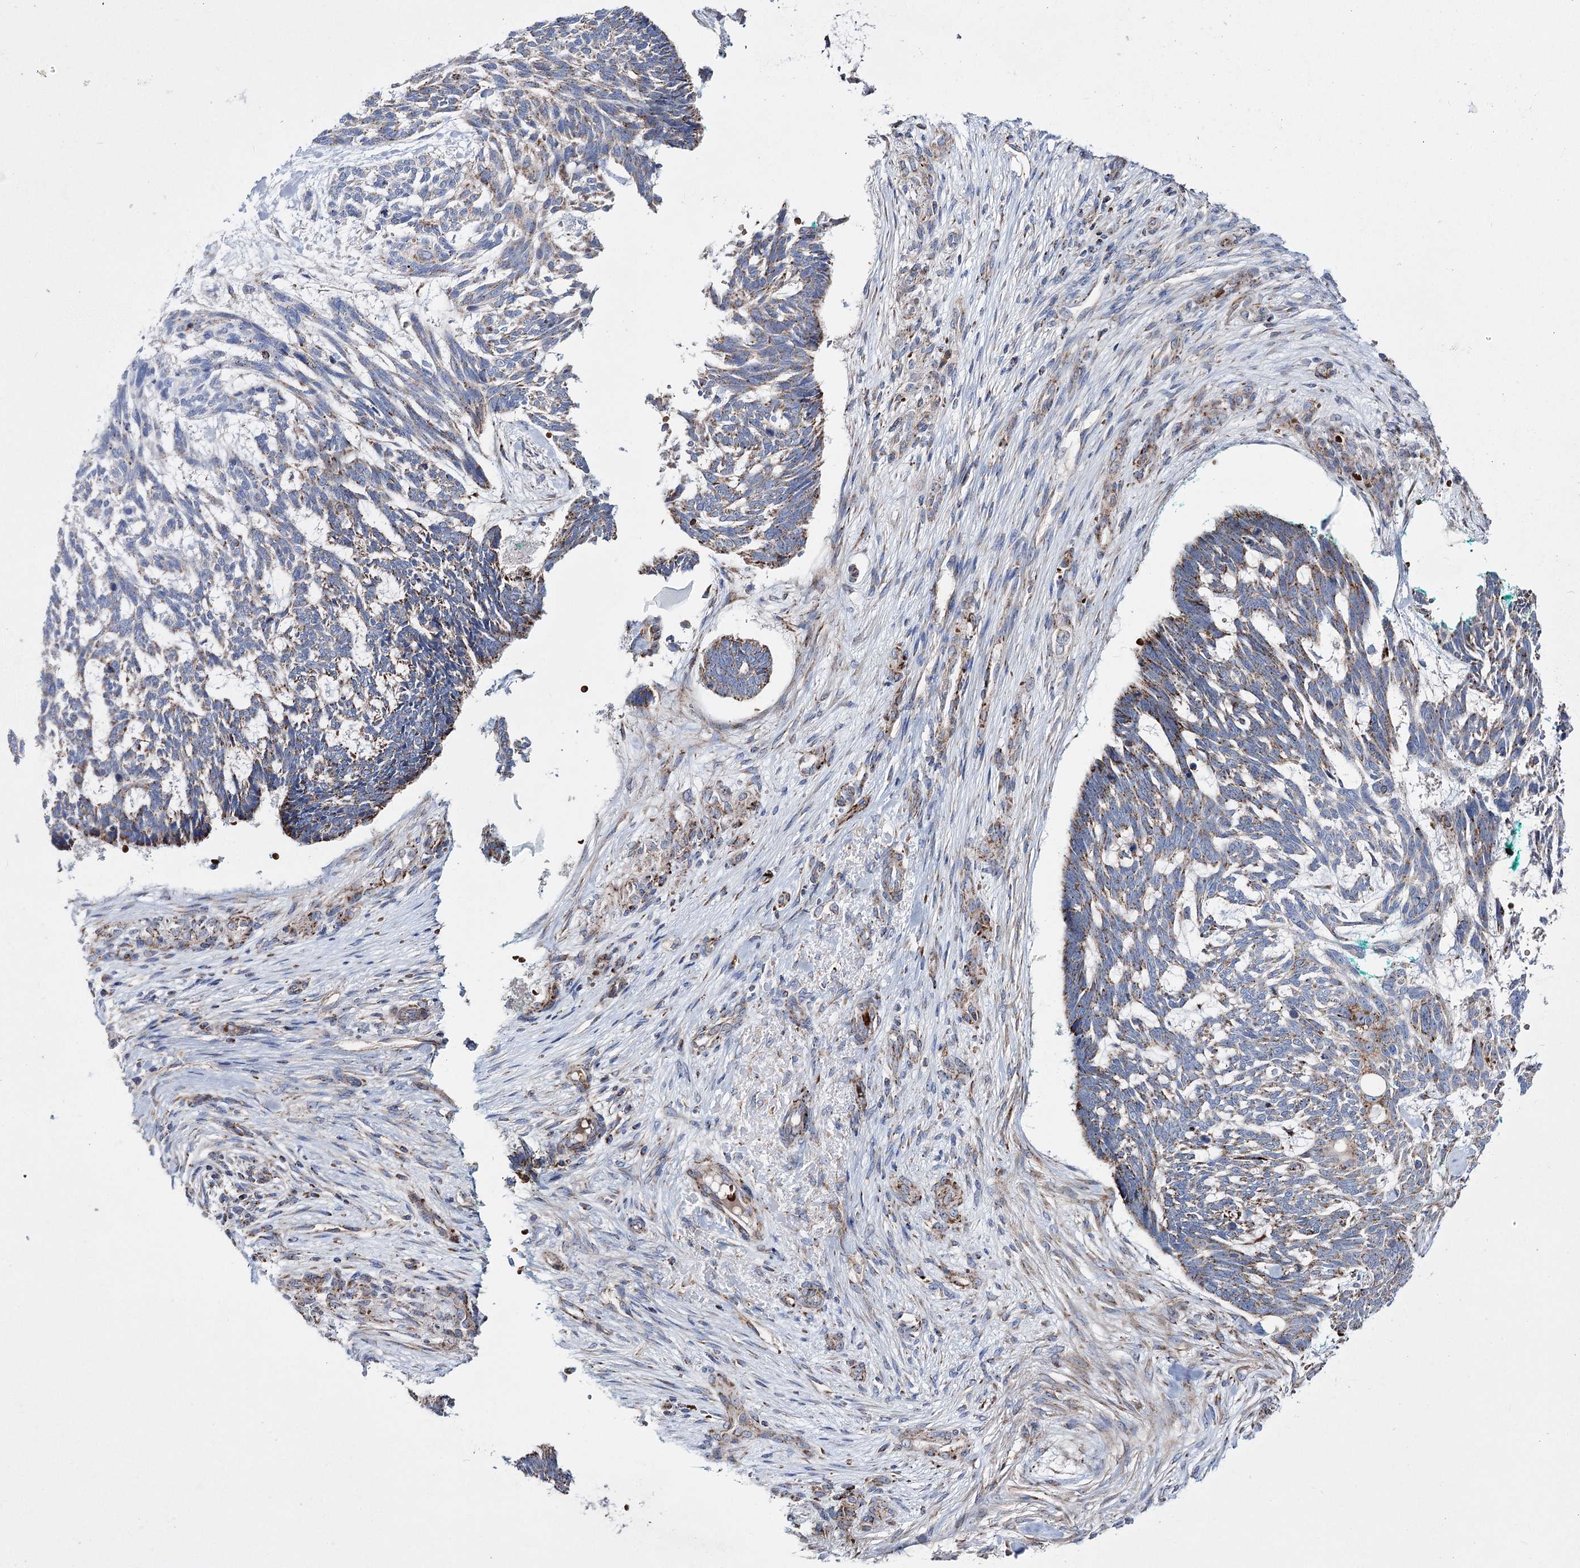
{"staining": {"intensity": "moderate", "quantity": "25%-75%", "location": "cytoplasmic/membranous"}, "tissue": "skin cancer", "cell_type": "Tumor cells", "image_type": "cancer", "snomed": [{"axis": "morphology", "description": "Basal cell carcinoma"}, {"axis": "topography", "description": "Skin"}], "caption": "Brown immunohistochemical staining in human basal cell carcinoma (skin) exhibits moderate cytoplasmic/membranous staining in about 25%-75% of tumor cells. (brown staining indicates protein expression, while blue staining denotes nuclei).", "gene": "OSBPL5", "patient": {"sex": "male", "age": 88}}